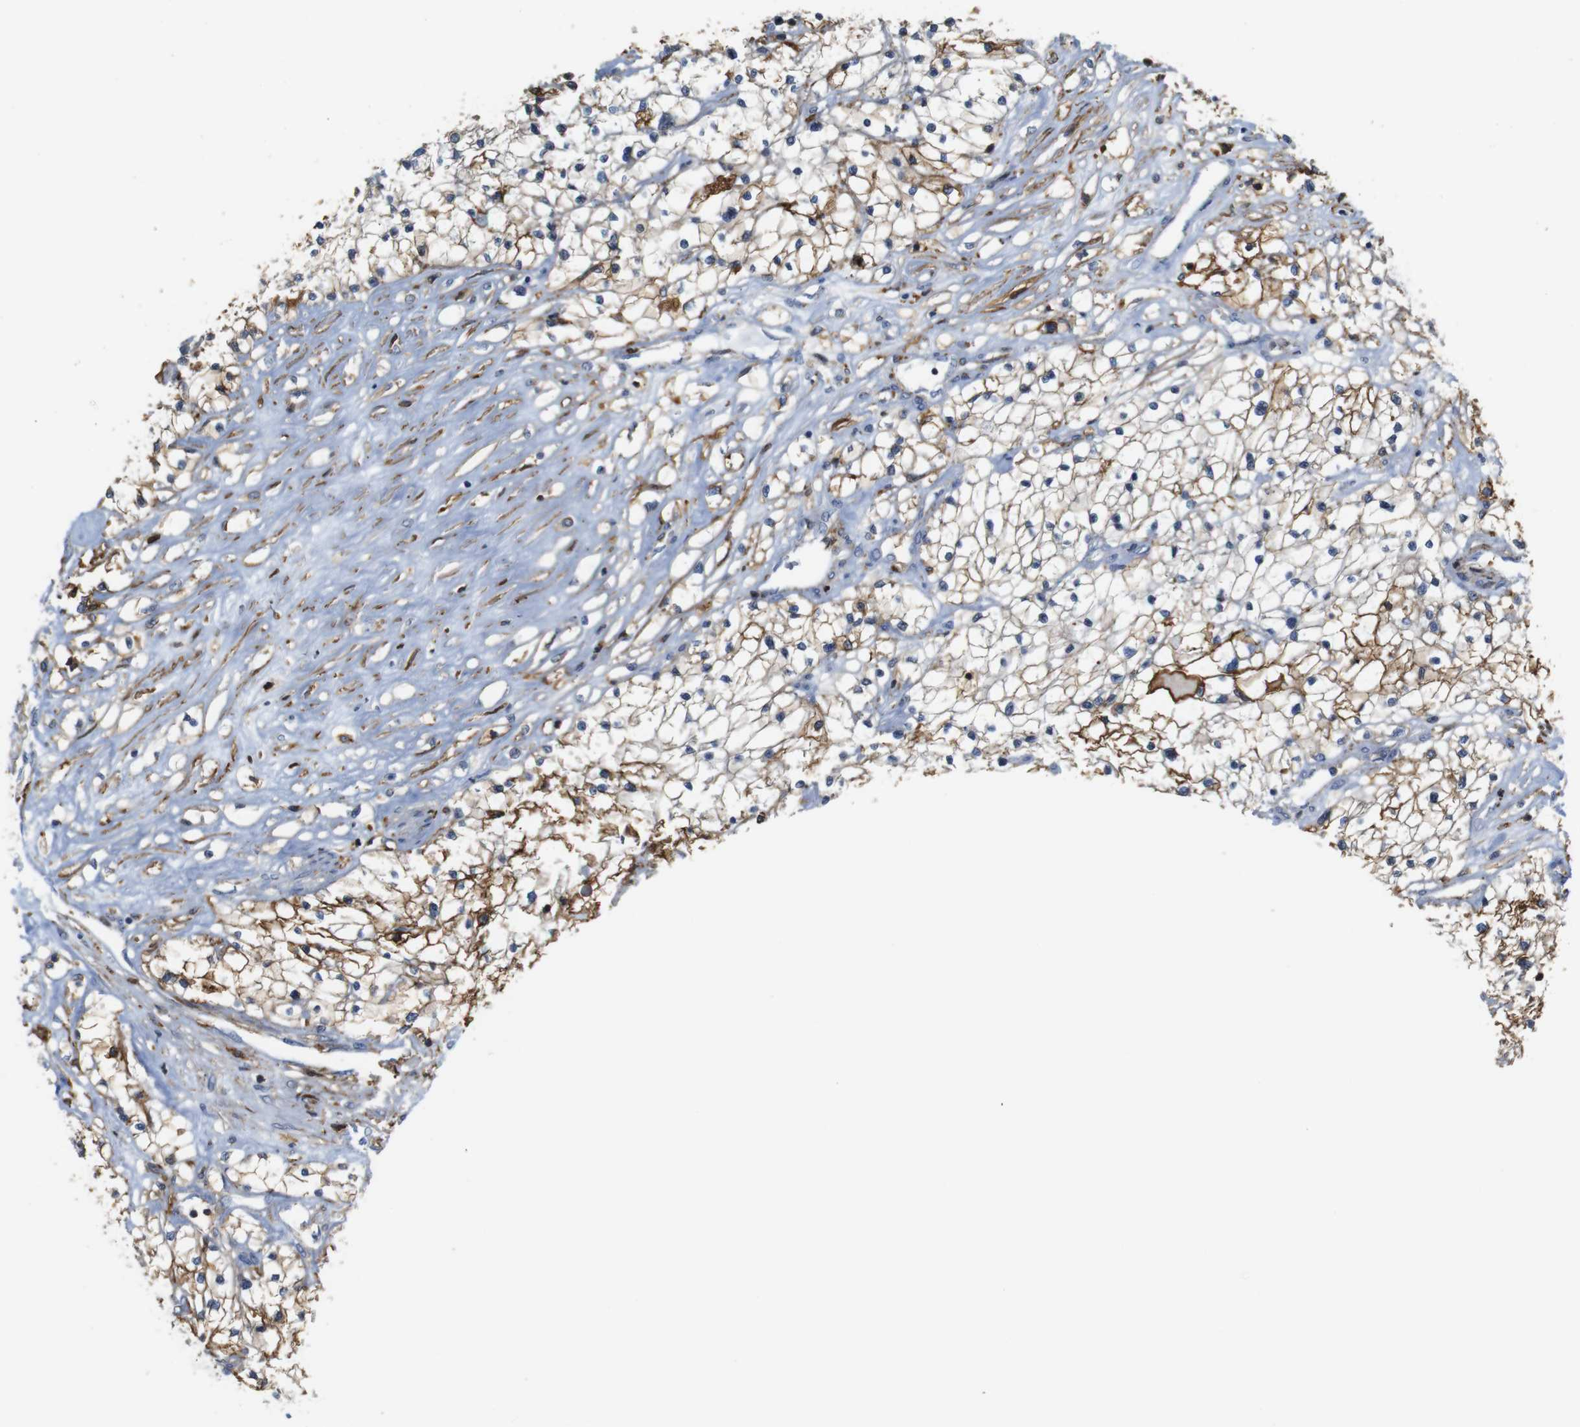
{"staining": {"intensity": "moderate", "quantity": ">75%", "location": "cytoplasmic/membranous"}, "tissue": "renal cancer", "cell_type": "Tumor cells", "image_type": "cancer", "snomed": [{"axis": "morphology", "description": "Adenocarcinoma, NOS"}, {"axis": "topography", "description": "Kidney"}], "caption": "Immunohistochemical staining of renal adenocarcinoma reveals moderate cytoplasmic/membranous protein positivity in approximately >75% of tumor cells.", "gene": "ANXA1", "patient": {"sex": "male", "age": 68}}